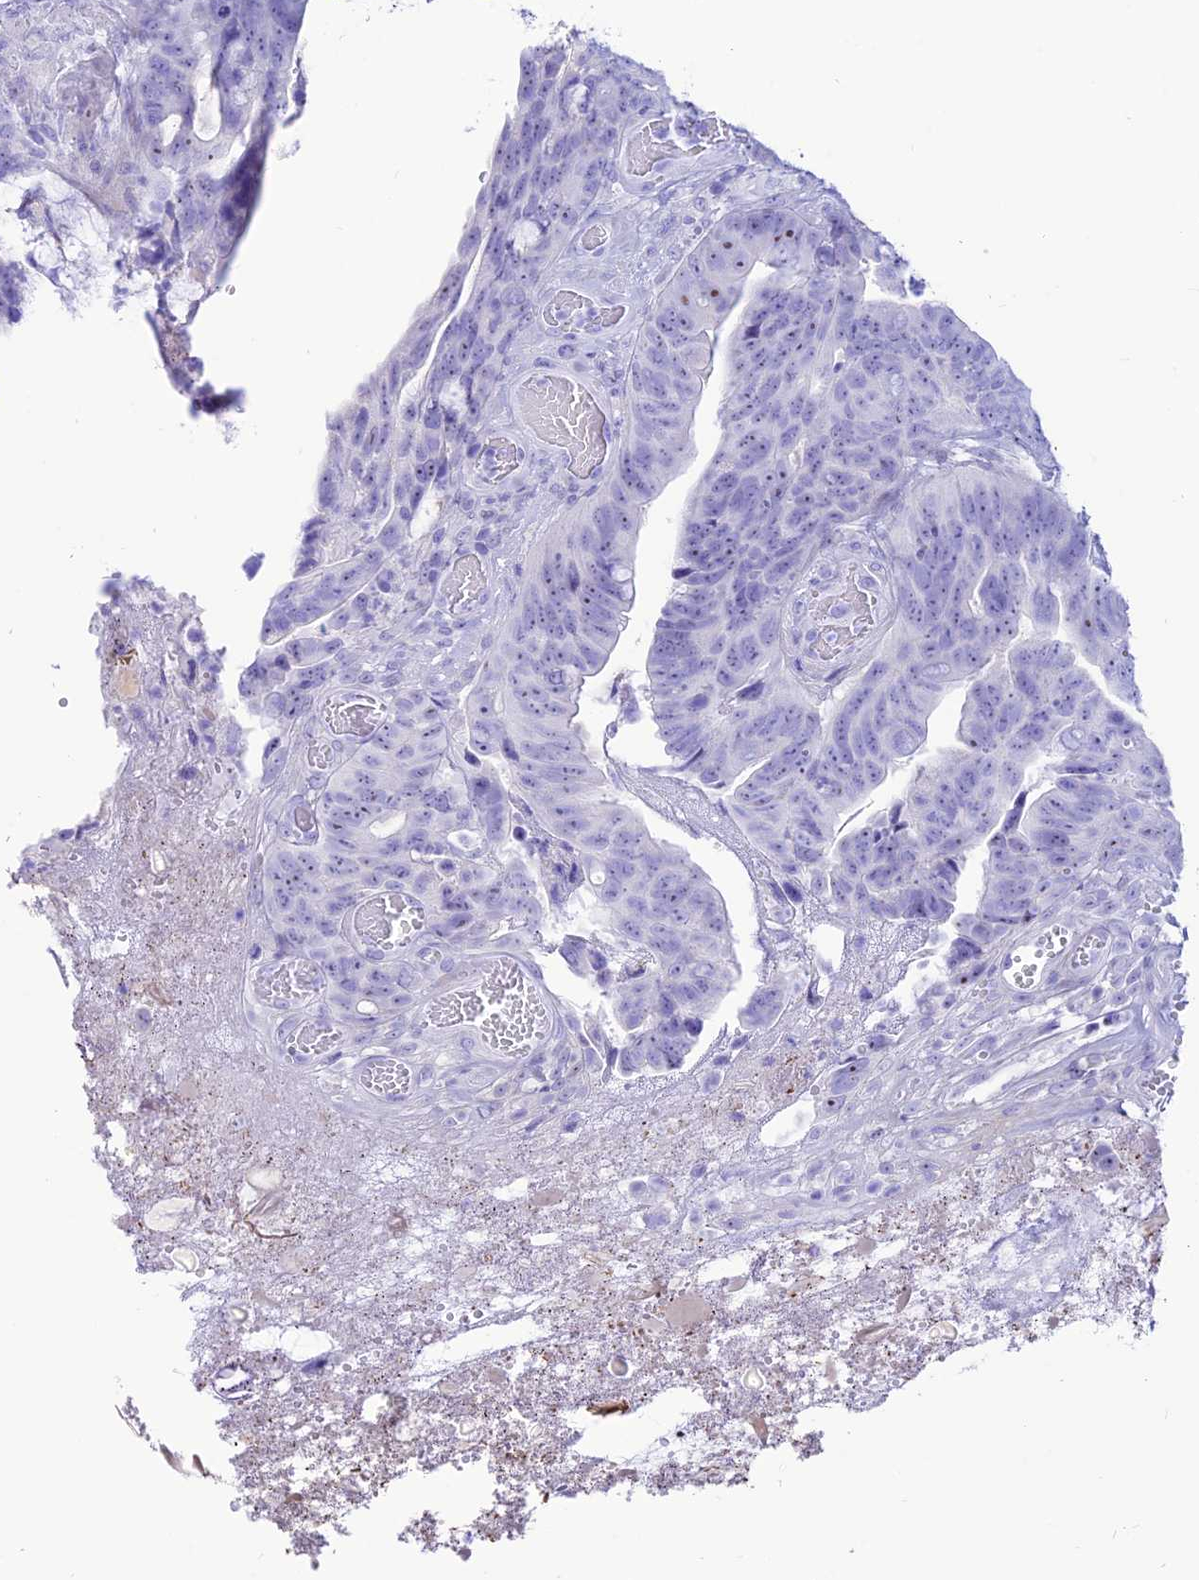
{"staining": {"intensity": "negative", "quantity": "none", "location": "none"}, "tissue": "colorectal cancer", "cell_type": "Tumor cells", "image_type": "cancer", "snomed": [{"axis": "morphology", "description": "Adenocarcinoma, NOS"}, {"axis": "topography", "description": "Colon"}], "caption": "A micrograph of human colorectal adenocarcinoma is negative for staining in tumor cells.", "gene": "PRNP", "patient": {"sex": "female", "age": 82}}